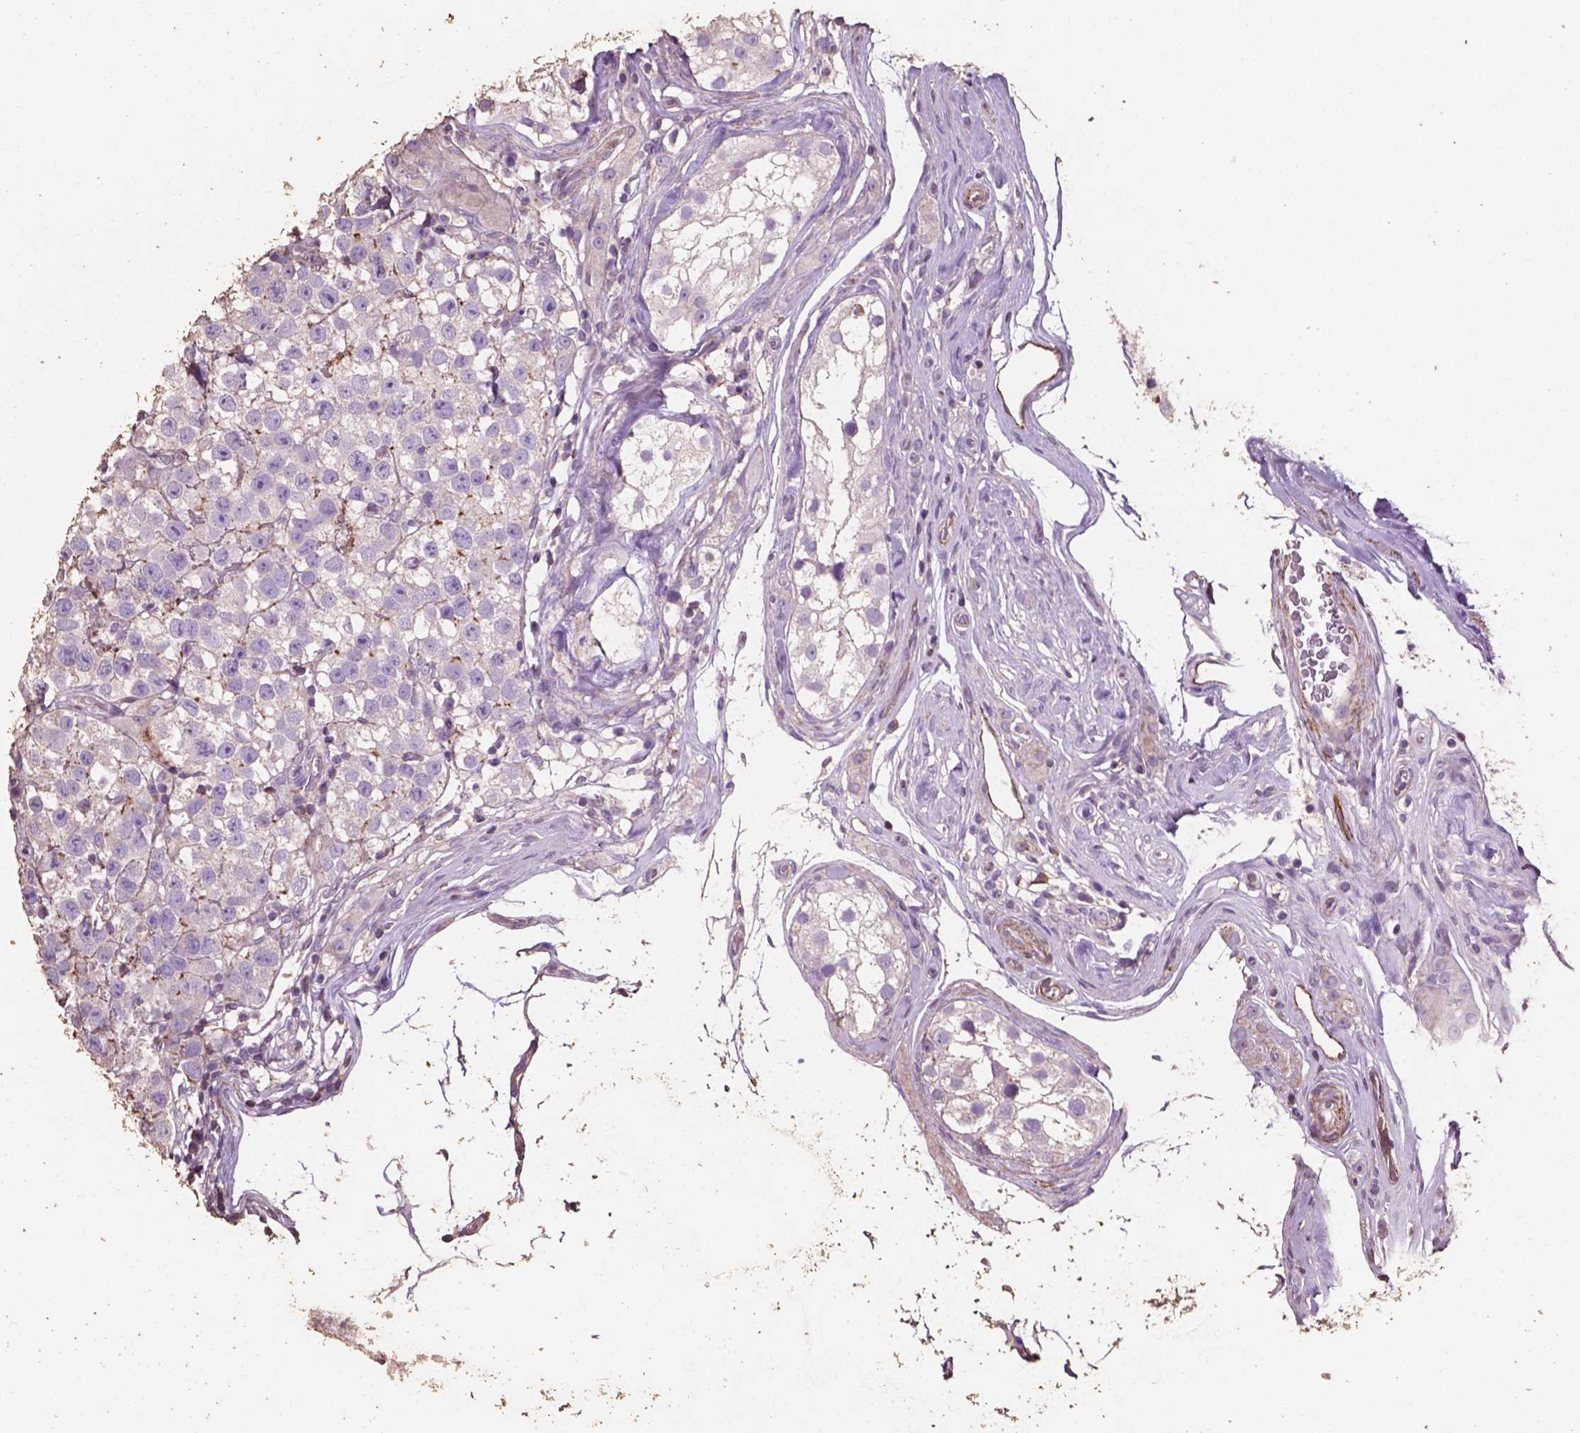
{"staining": {"intensity": "negative", "quantity": "none", "location": "none"}, "tissue": "testis cancer", "cell_type": "Tumor cells", "image_type": "cancer", "snomed": [{"axis": "morphology", "description": "Seminoma, NOS"}, {"axis": "topography", "description": "Testis"}], "caption": "Immunohistochemical staining of human testis cancer demonstrates no significant positivity in tumor cells. (Stains: DAB (3,3'-diaminobenzidine) immunohistochemistry with hematoxylin counter stain, Microscopy: brightfield microscopy at high magnification).", "gene": "COMMD4", "patient": {"sex": "male", "age": 34}}